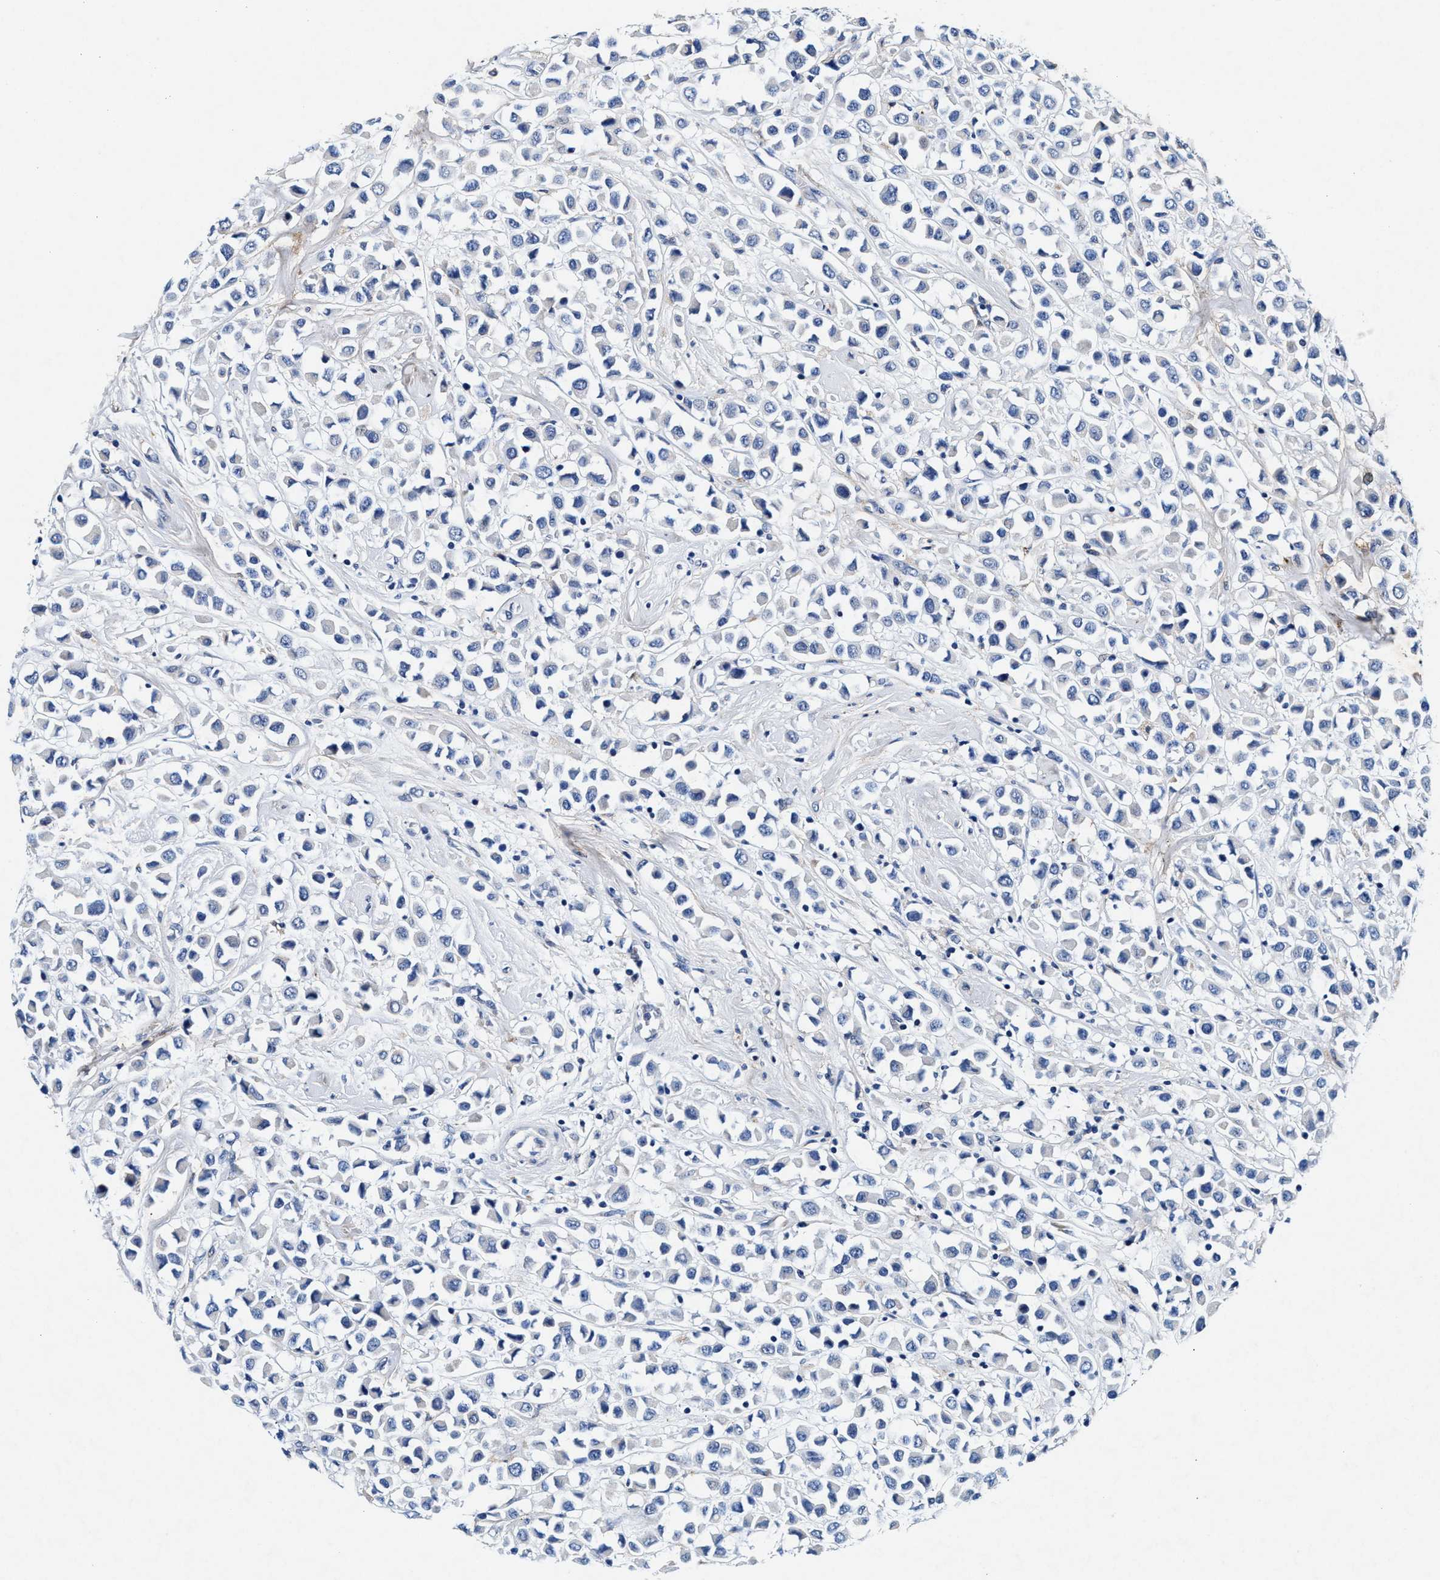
{"staining": {"intensity": "negative", "quantity": "none", "location": "none"}, "tissue": "breast cancer", "cell_type": "Tumor cells", "image_type": "cancer", "snomed": [{"axis": "morphology", "description": "Duct carcinoma"}, {"axis": "topography", "description": "Breast"}], "caption": "Immunohistochemistry micrograph of human breast cancer stained for a protein (brown), which demonstrates no expression in tumor cells.", "gene": "SLC8A1", "patient": {"sex": "female", "age": 61}}